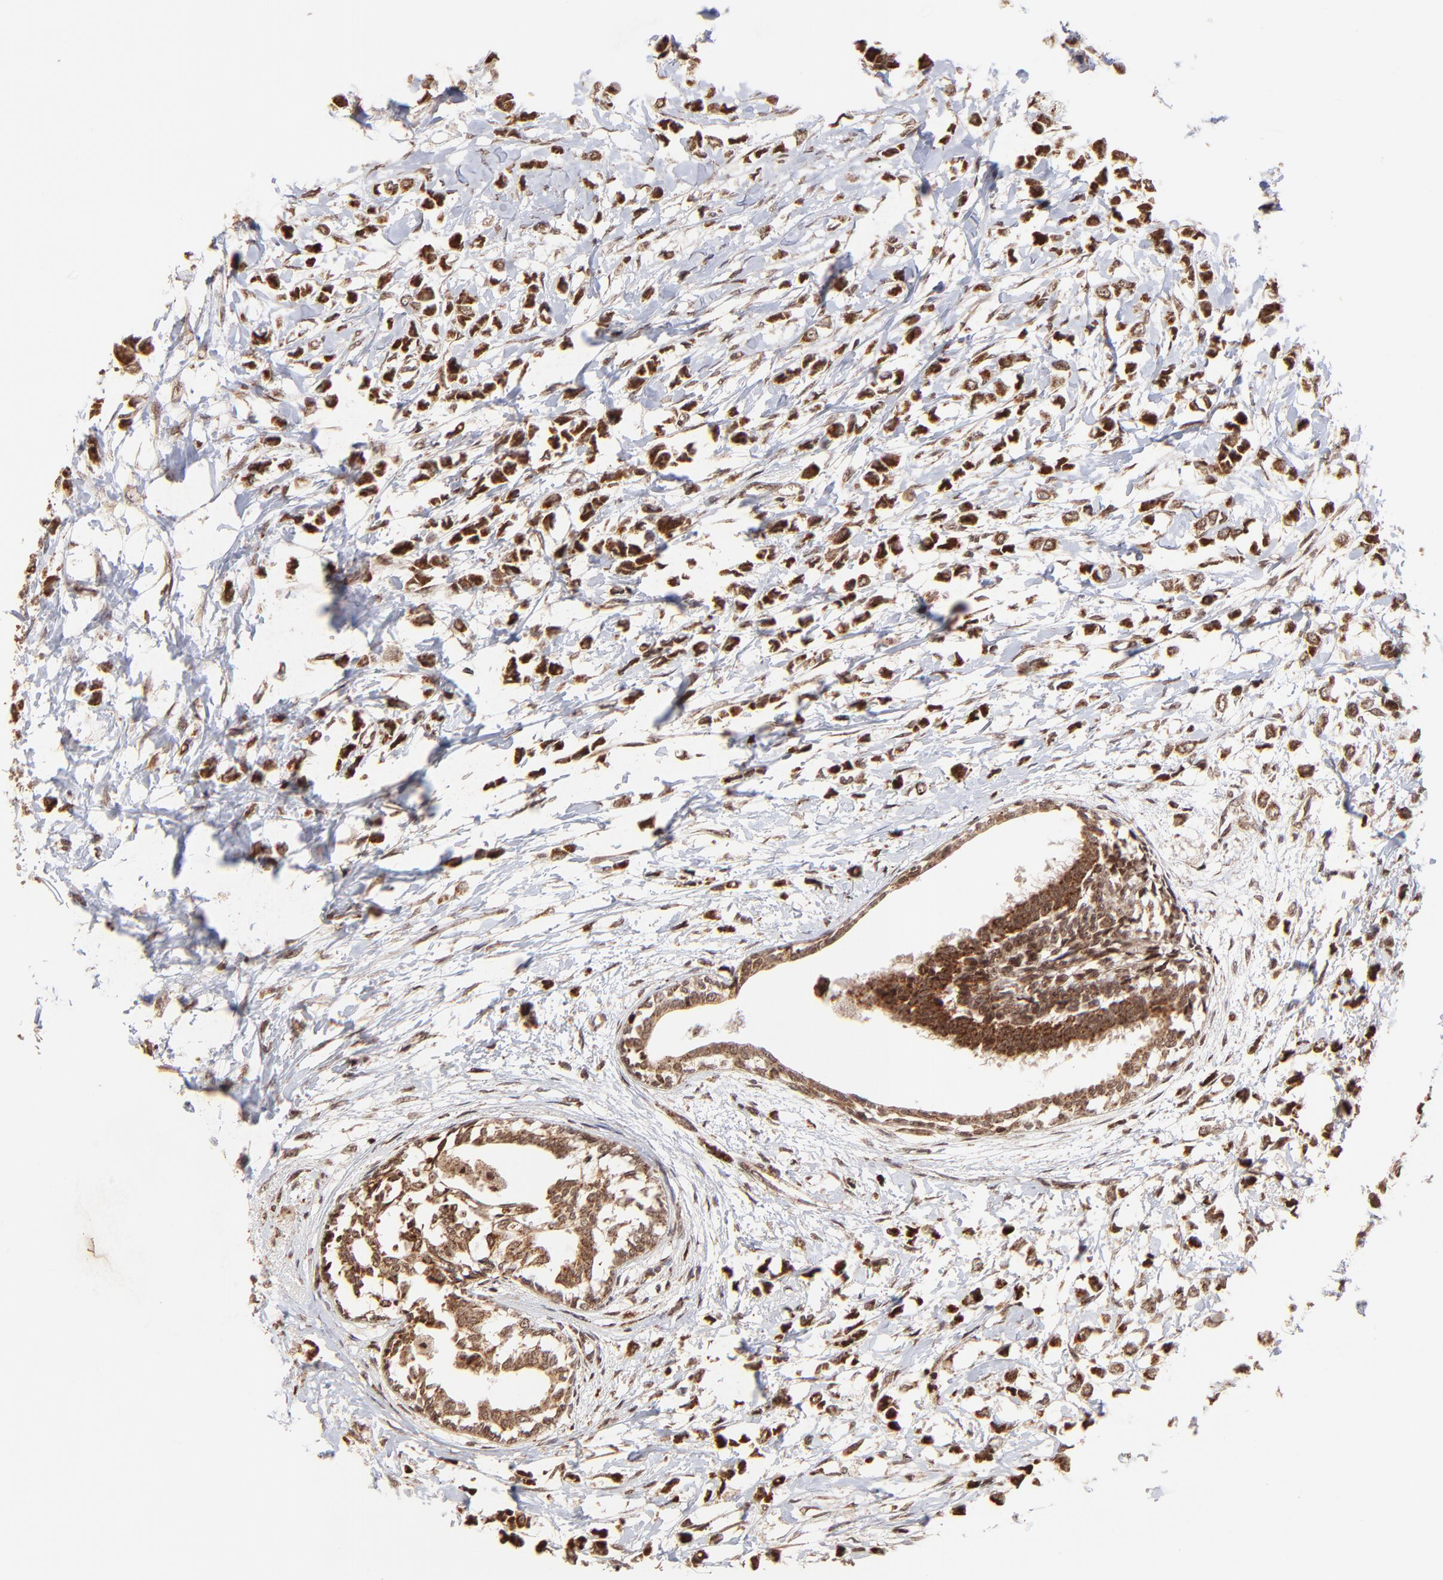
{"staining": {"intensity": "strong", "quantity": ">75%", "location": "cytoplasmic/membranous,nuclear"}, "tissue": "breast cancer", "cell_type": "Tumor cells", "image_type": "cancer", "snomed": [{"axis": "morphology", "description": "Lobular carcinoma"}, {"axis": "topography", "description": "Breast"}], "caption": "High-power microscopy captured an immunohistochemistry (IHC) image of breast cancer, revealing strong cytoplasmic/membranous and nuclear positivity in about >75% of tumor cells. The protein of interest is stained brown, and the nuclei are stained in blue (DAB IHC with brightfield microscopy, high magnification).", "gene": "MED15", "patient": {"sex": "female", "age": 51}}